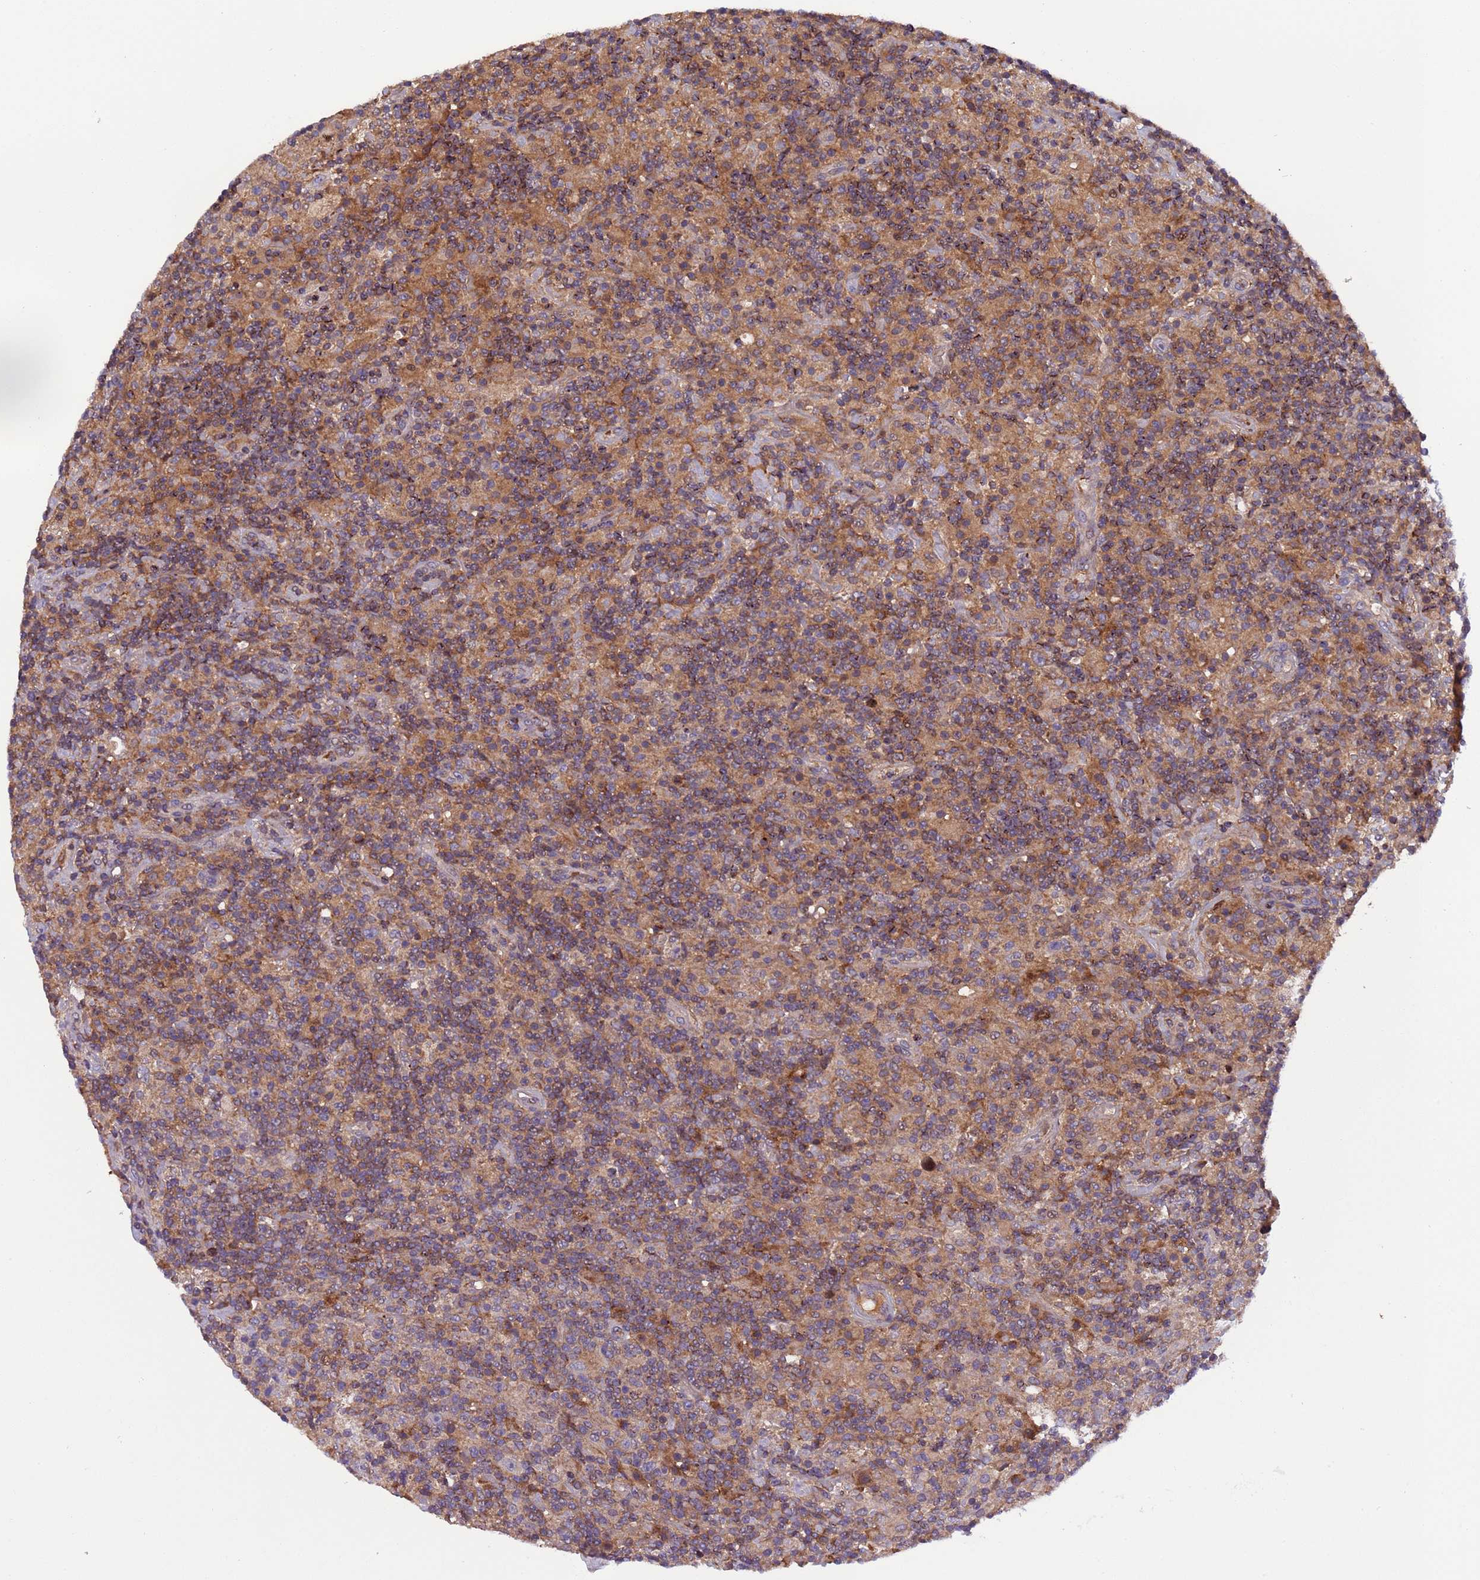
{"staining": {"intensity": "weak", "quantity": "<25%", "location": "cytoplasmic/membranous"}, "tissue": "lymphoma", "cell_type": "Tumor cells", "image_type": "cancer", "snomed": [{"axis": "morphology", "description": "Hodgkin's disease, NOS"}, {"axis": "topography", "description": "Lymph node"}], "caption": "Histopathology image shows no significant protein staining in tumor cells of Hodgkin's disease.", "gene": "PARP16", "patient": {"sex": "male", "age": 70}}